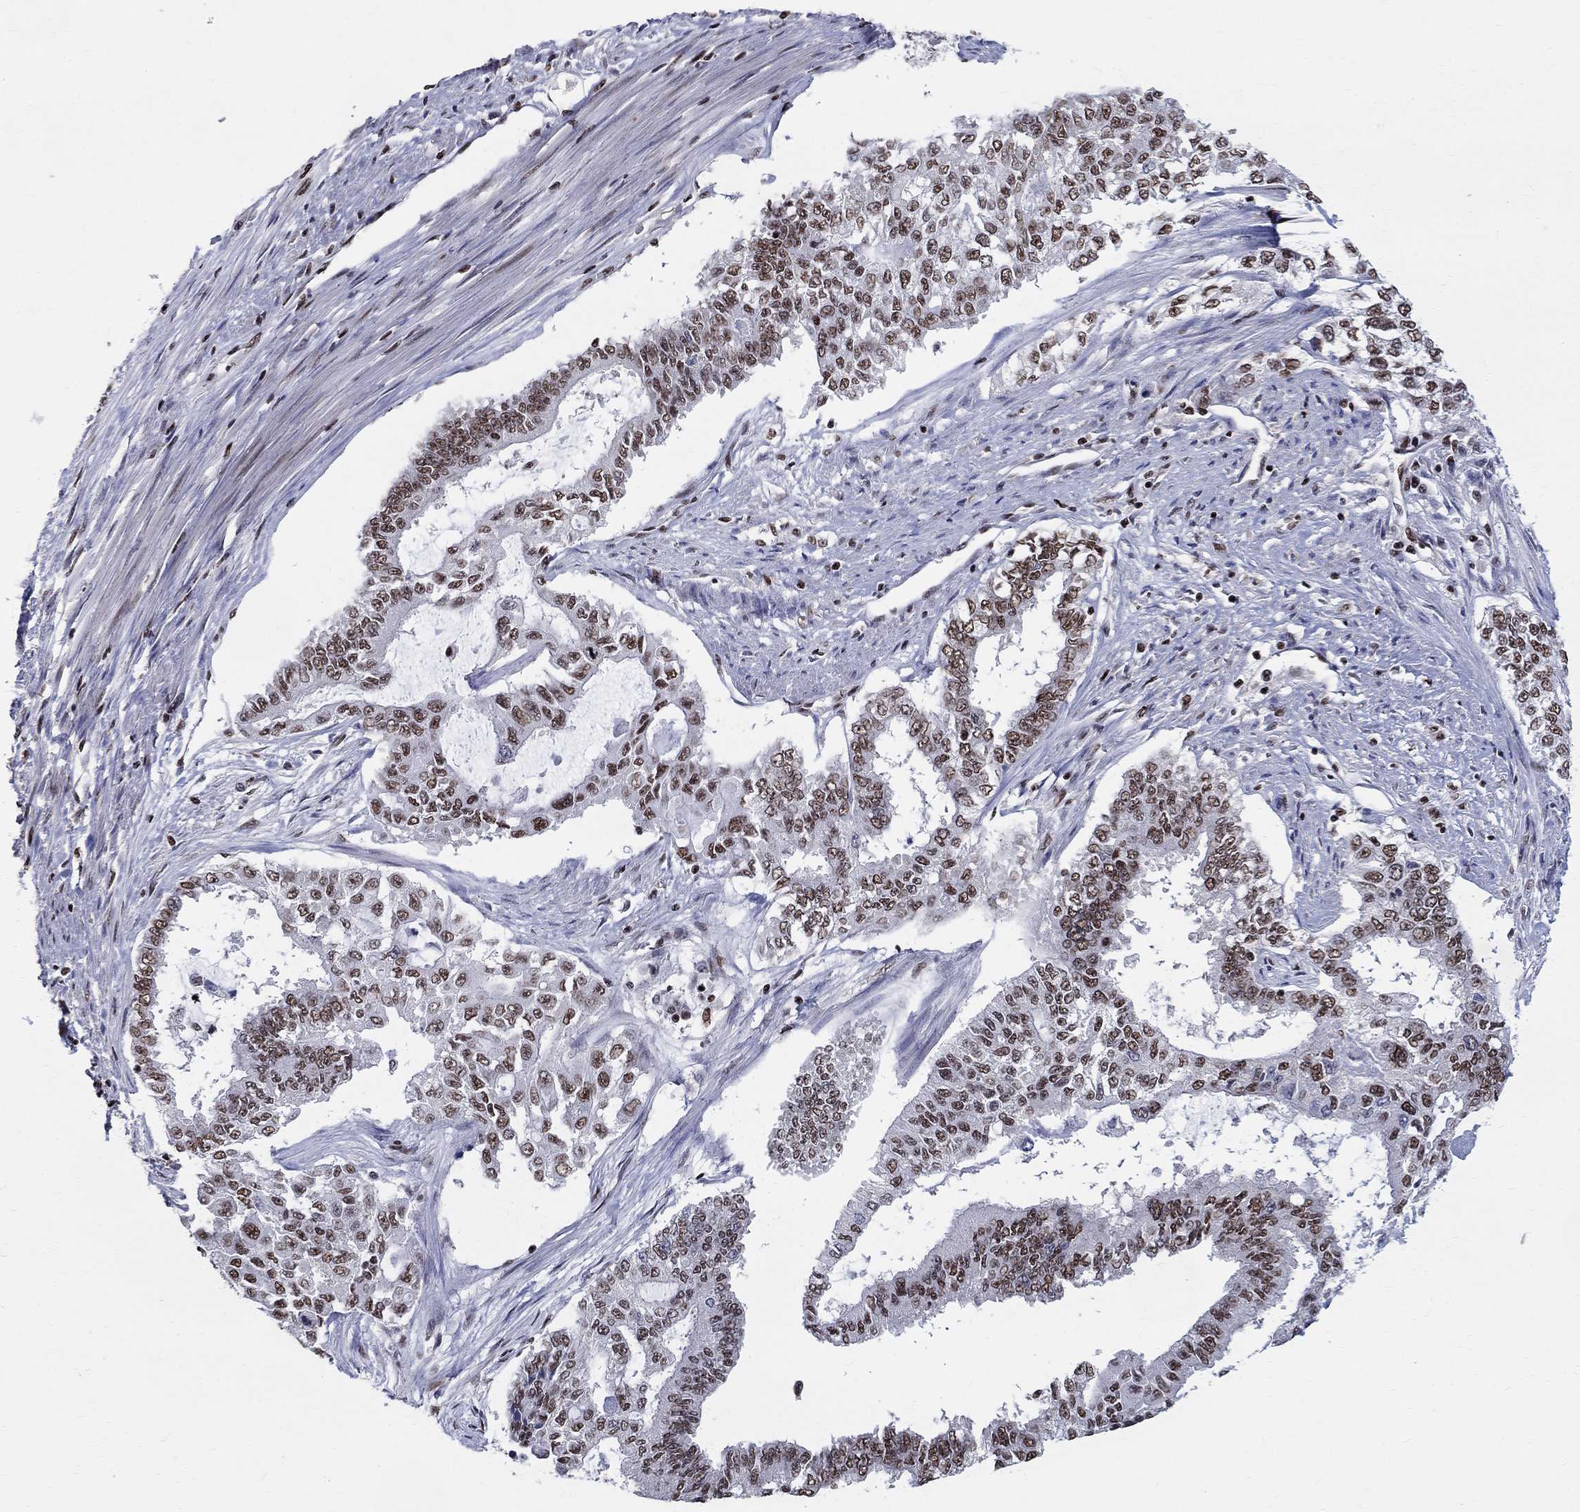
{"staining": {"intensity": "moderate", "quantity": ">75%", "location": "nuclear"}, "tissue": "endometrial cancer", "cell_type": "Tumor cells", "image_type": "cancer", "snomed": [{"axis": "morphology", "description": "Adenocarcinoma, NOS"}, {"axis": "topography", "description": "Uterus"}], "caption": "Endometrial cancer was stained to show a protein in brown. There is medium levels of moderate nuclear staining in about >75% of tumor cells.", "gene": "FBXO16", "patient": {"sex": "female", "age": 59}}